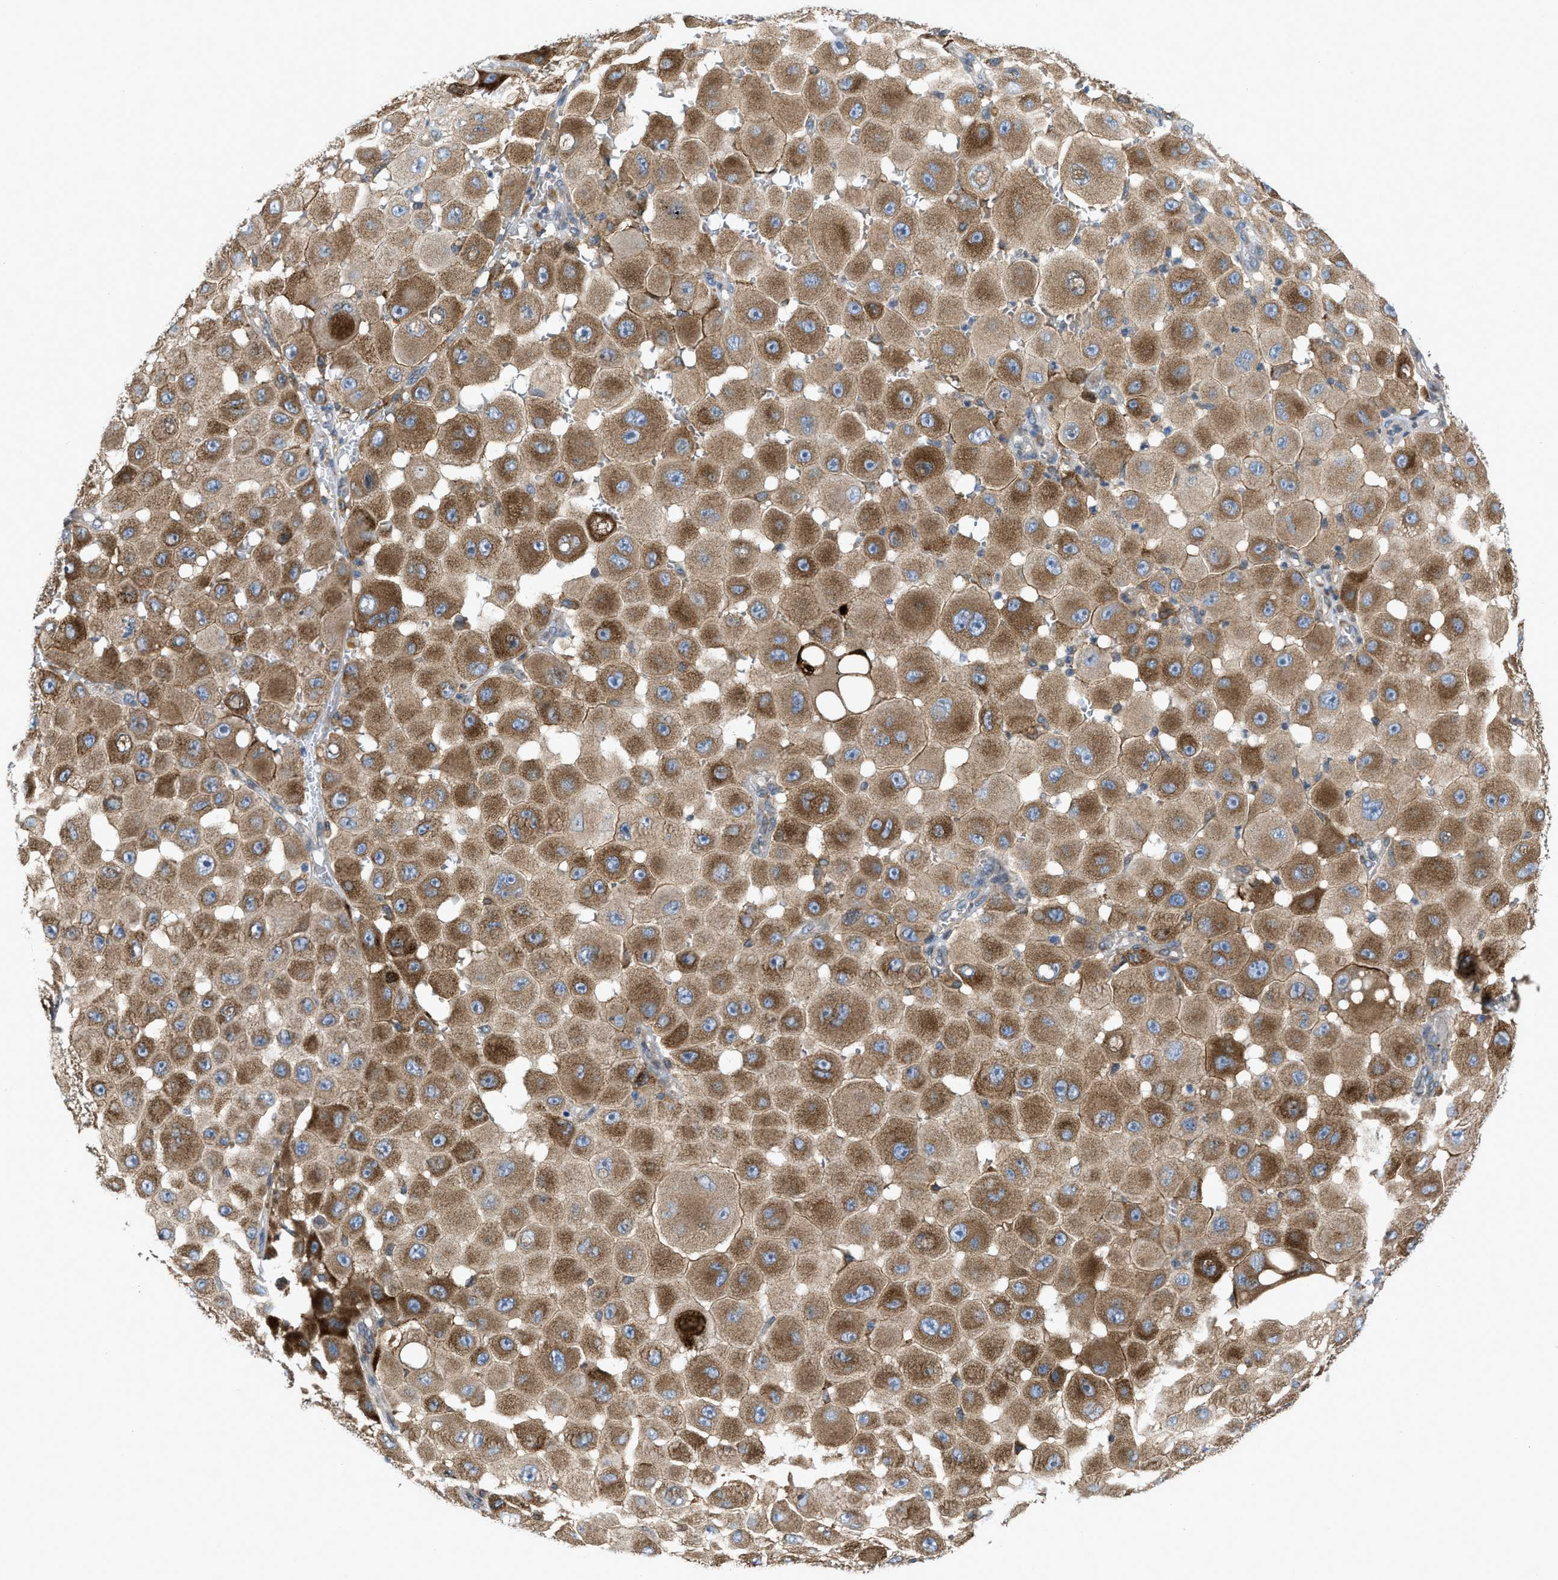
{"staining": {"intensity": "moderate", "quantity": ">75%", "location": "cytoplasmic/membranous"}, "tissue": "melanoma", "cell_type": "Tumor cells", "image_type": "cancer", "snomed": [{"axis": "morphology", "description": "Malignant melanoma, NOS"}, {"axis": "topography", "description": "Skin"}], "caption": "Immunohistochemical staining of human melanoma displays medium levels of moderate cytoplasmic/membranous staining in about >75% of tumor cells.", "gene": "ERLIN2", "patient": {"sex": "female", "age": 81}}